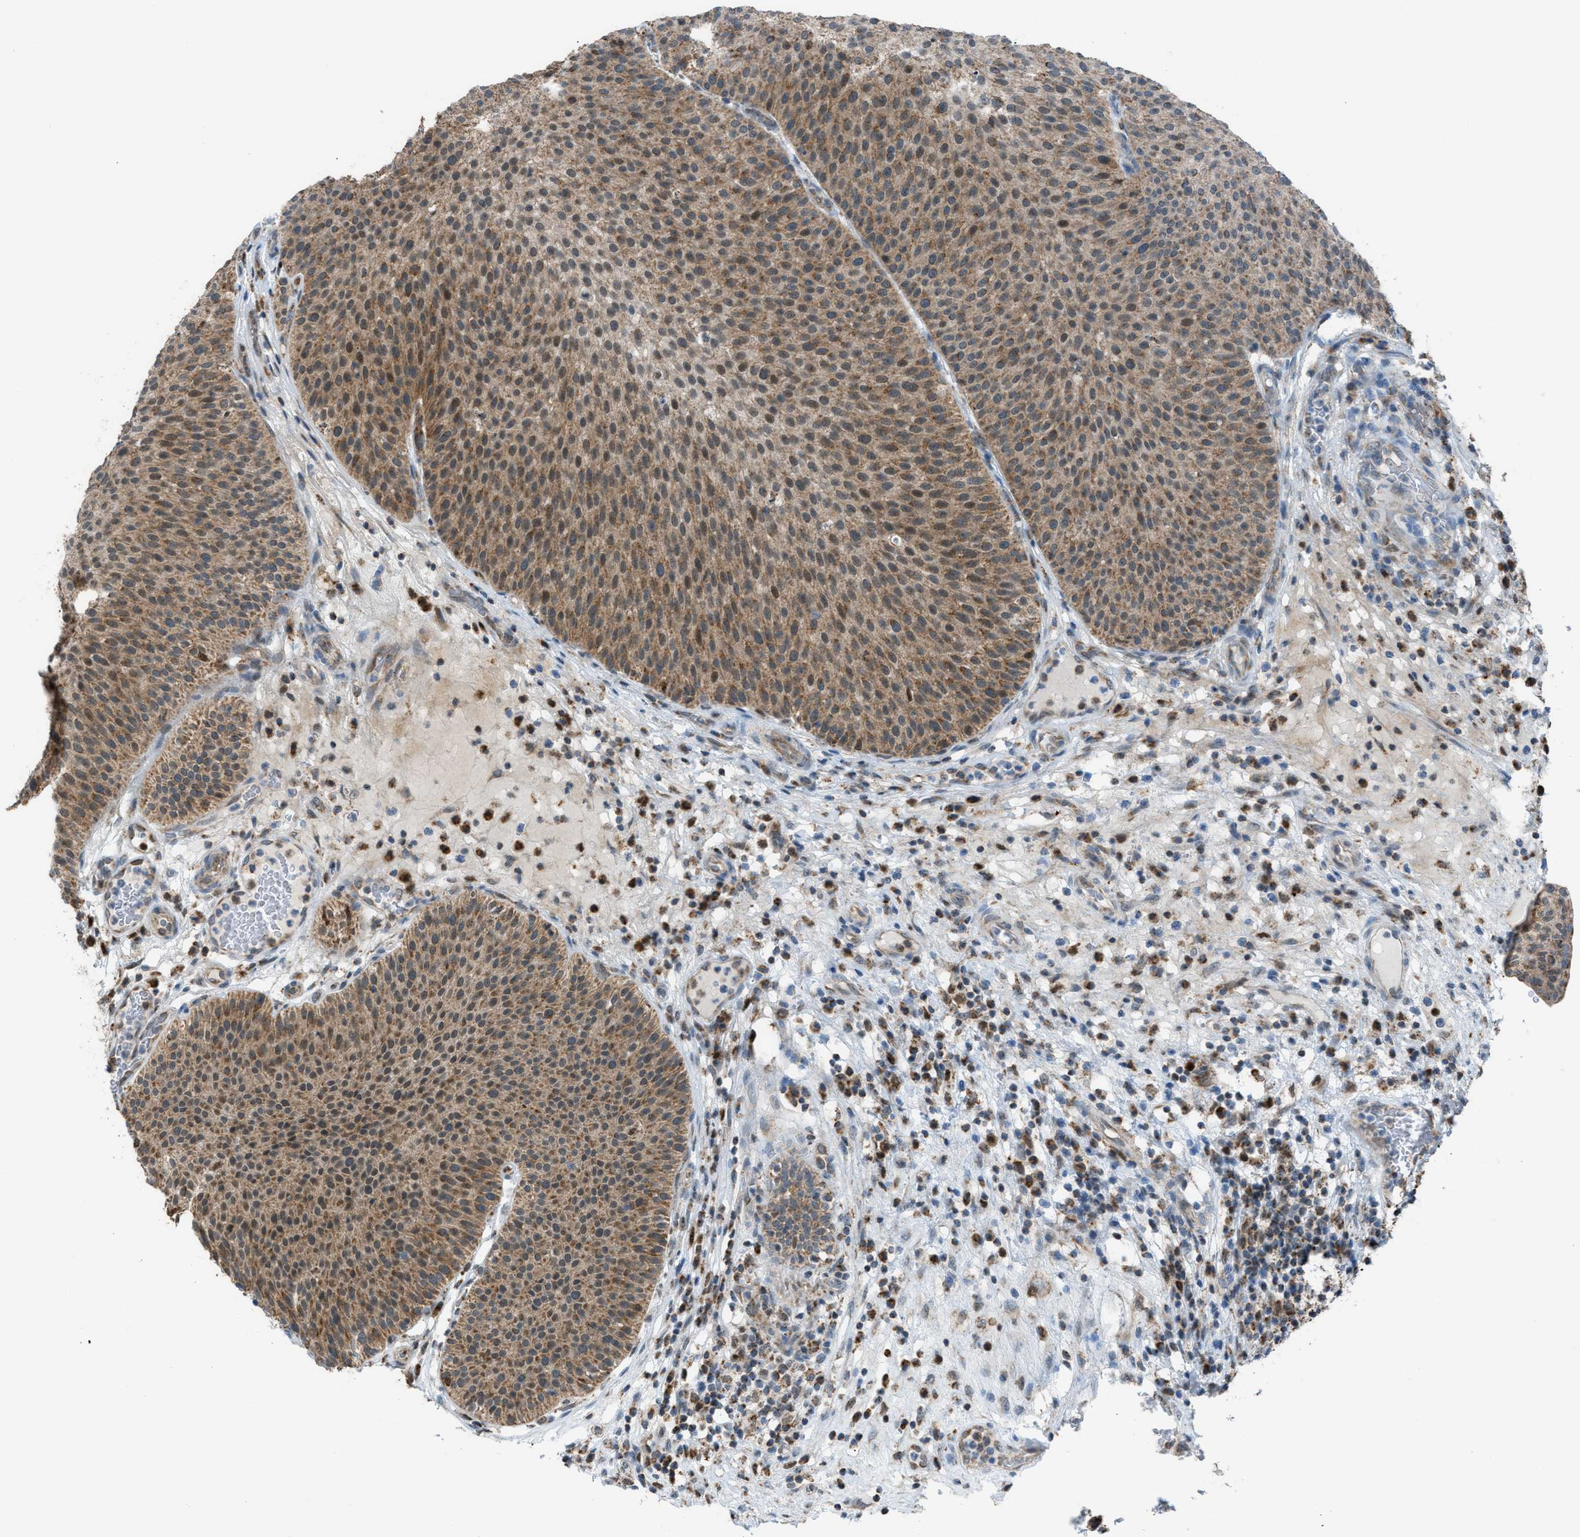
{"staining": {"intensity": "moderate", "quantity": ">75%", "location": "cytoplasmic/membranous,nuclear"}, "tissue": "urothelial cancer", "cell_type": "Tumor cells", "image_type": "cancer", "snomed": [{"axis": "morphology", "description": "Urothelial carcinoma, Low grade"}, {"axis": "topography", "description": "Smooth muscle"}, {"axis": "topography", "description": "Urinary bladder"}], "caption": "This is a micrograph of IHC staining of urothelial cancer, which shows moderate expression in the cytoplasmic/membranous and nuclear of tumor cells.", "gene": "SRM", "patient": {"sex": "male", "age": 60}}